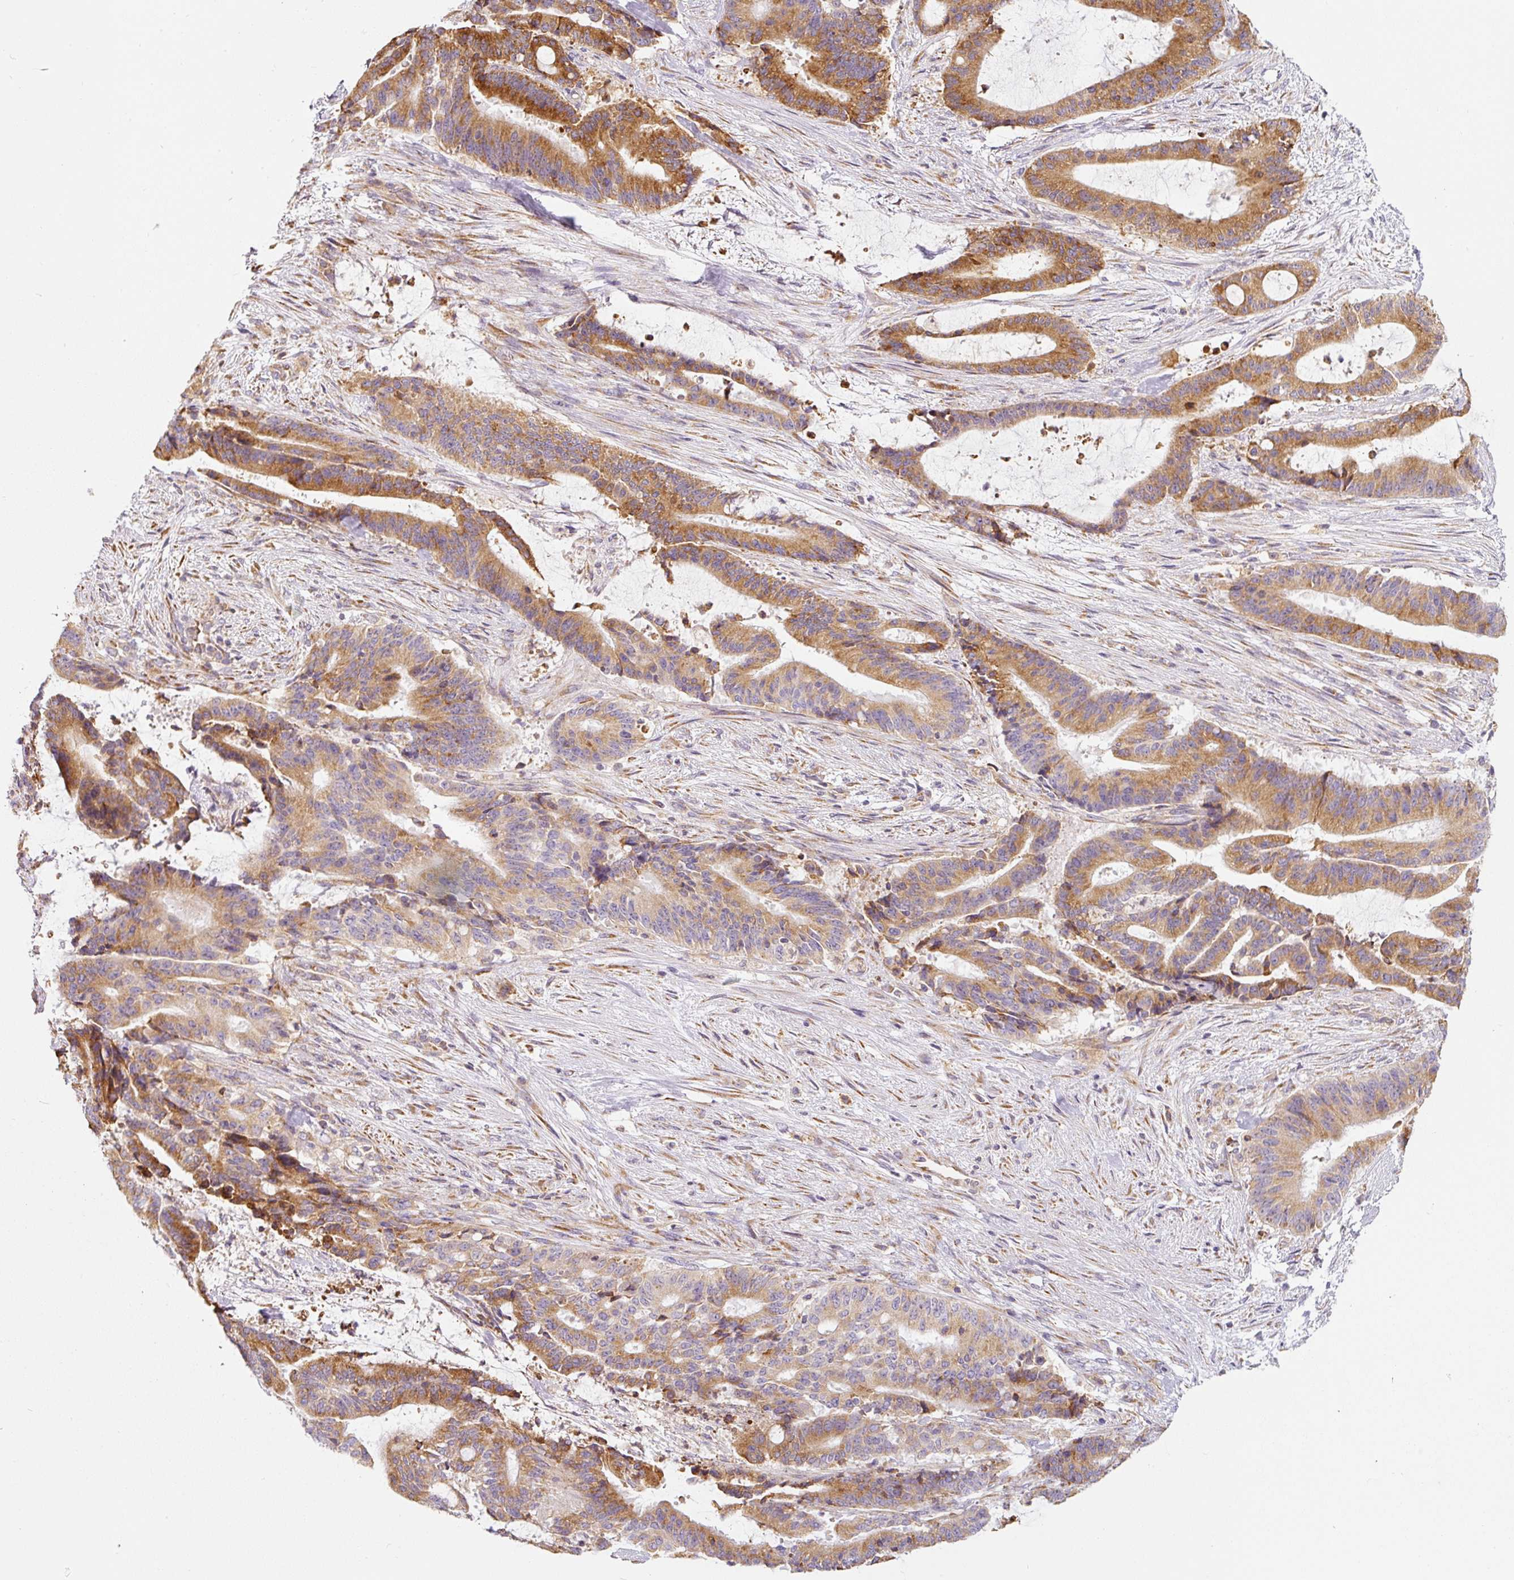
{"staining": {"intensity": "moderate", "quantity": ">75%", "location": "cytoplasmic/membranous"}, "tissue": "liver cancer", "cell_type": "Tumor cells", "image_type": "cancer", "snomed": [{"axis": "morphology", "description": "Normal tissue, NOS"}, {"axis": "morphology", "description": "Cholangiocarcinoma"}, {"axis": "topography", "description": "Liver"}, {"axis": "topography", "description": "Peripheral nerve tissue"}], "caption": "An immunohistochemistry (IHC) histopathology image of neoplastic tissue is shown. Protein staining in brown highlights moderate cytoplasmic/membranous positivity in liver cancer (cholangiocarcinoma) within tumor cells.", "gene": "MORN4", "patient": {"sex": "female", "age": 73}}